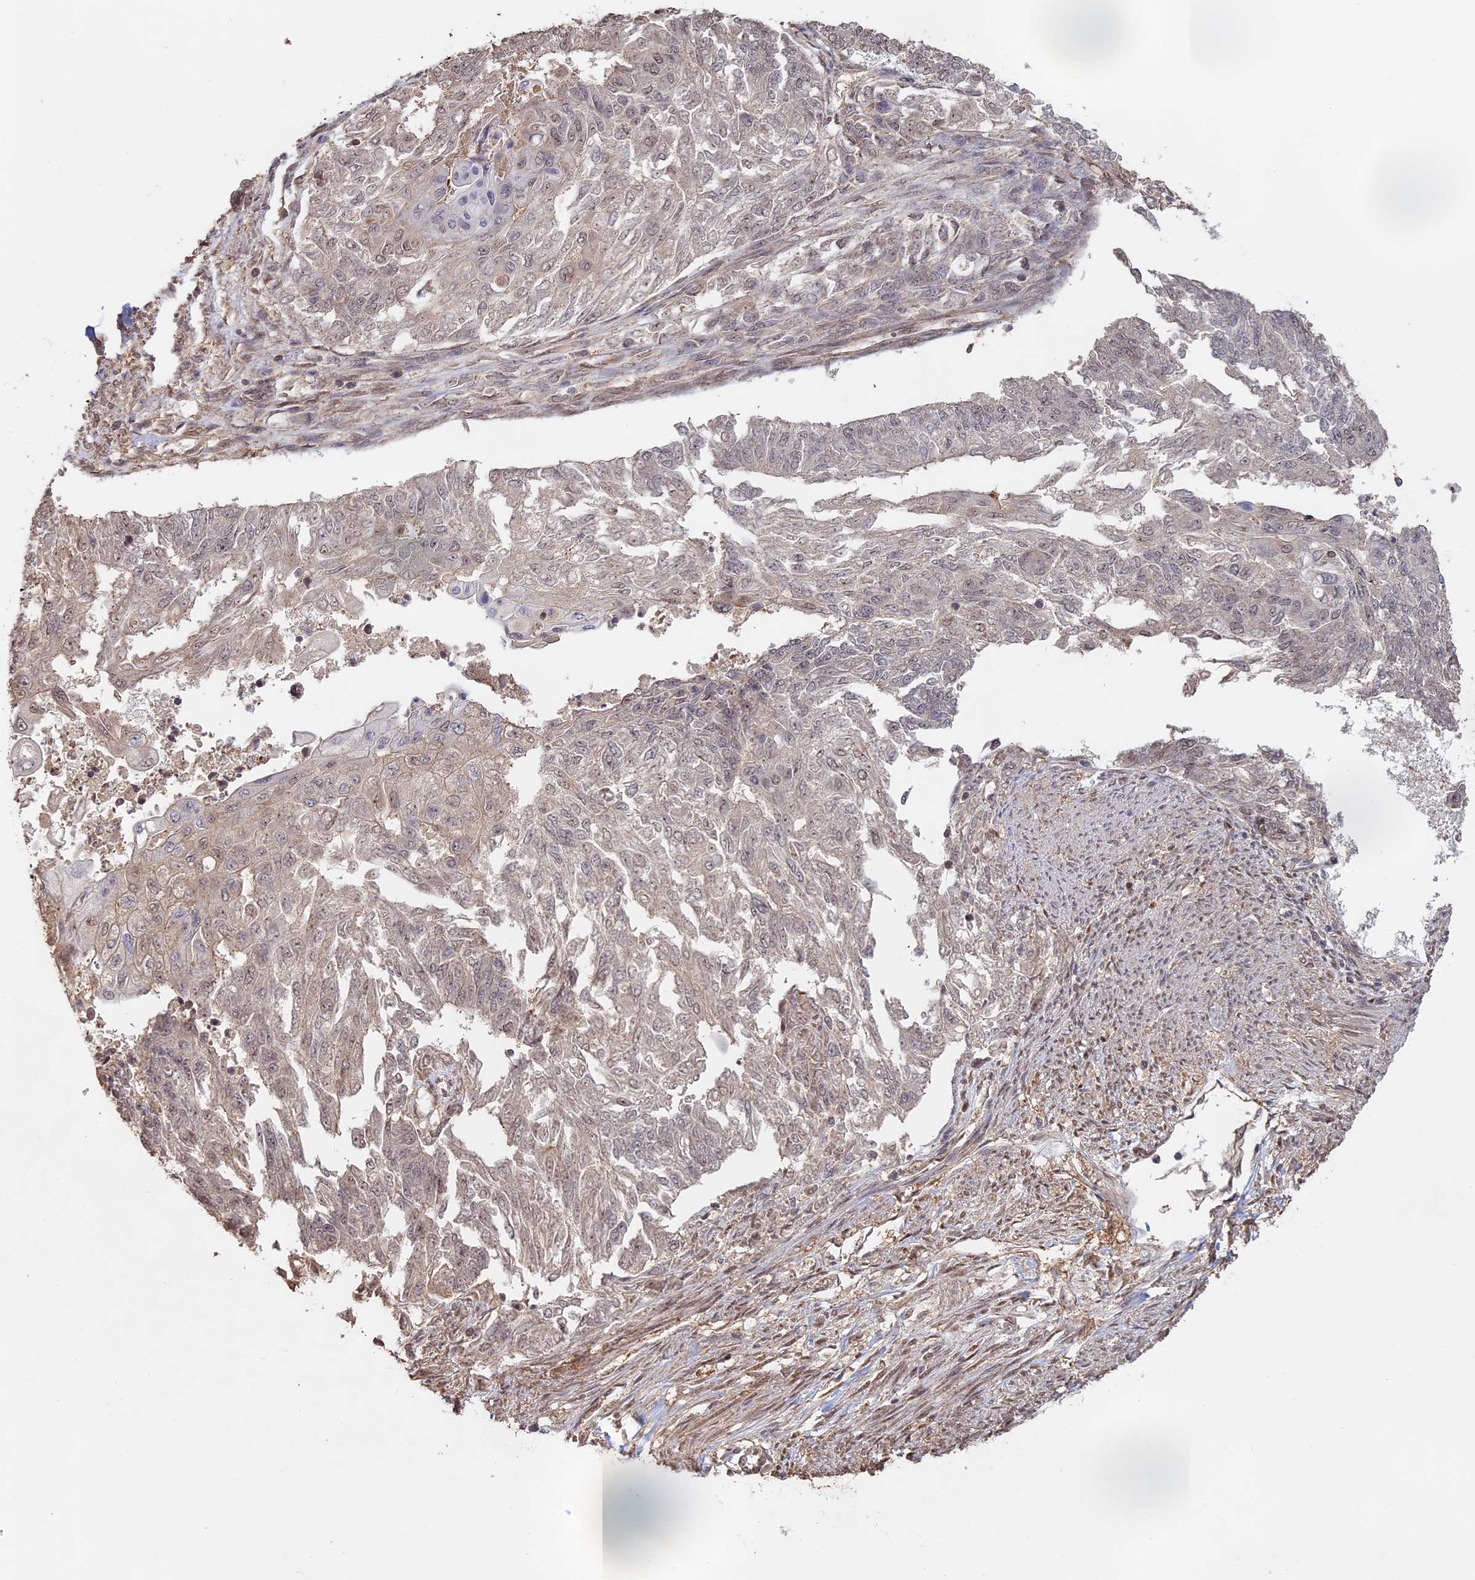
{"staining": {"intensity": "weak", "quantity": "<25%", "location": "nuclear"}, "tissue": "endometrial cancer", "cell_type": "Tumor cells", "image_type": "cancer", "snomed": [{"axis": "morphology", "description": "Adenocarcinoma, NOS"}, {"axis": "topography", "description": "Endometrium"}], "caption": "Human endometrial adenocarcinoma stained for a protein using immunohistochemistry shows no staining in tumor cells.", "gene": "MYBL2", "patient": {"sex": "female", "age": 32}}